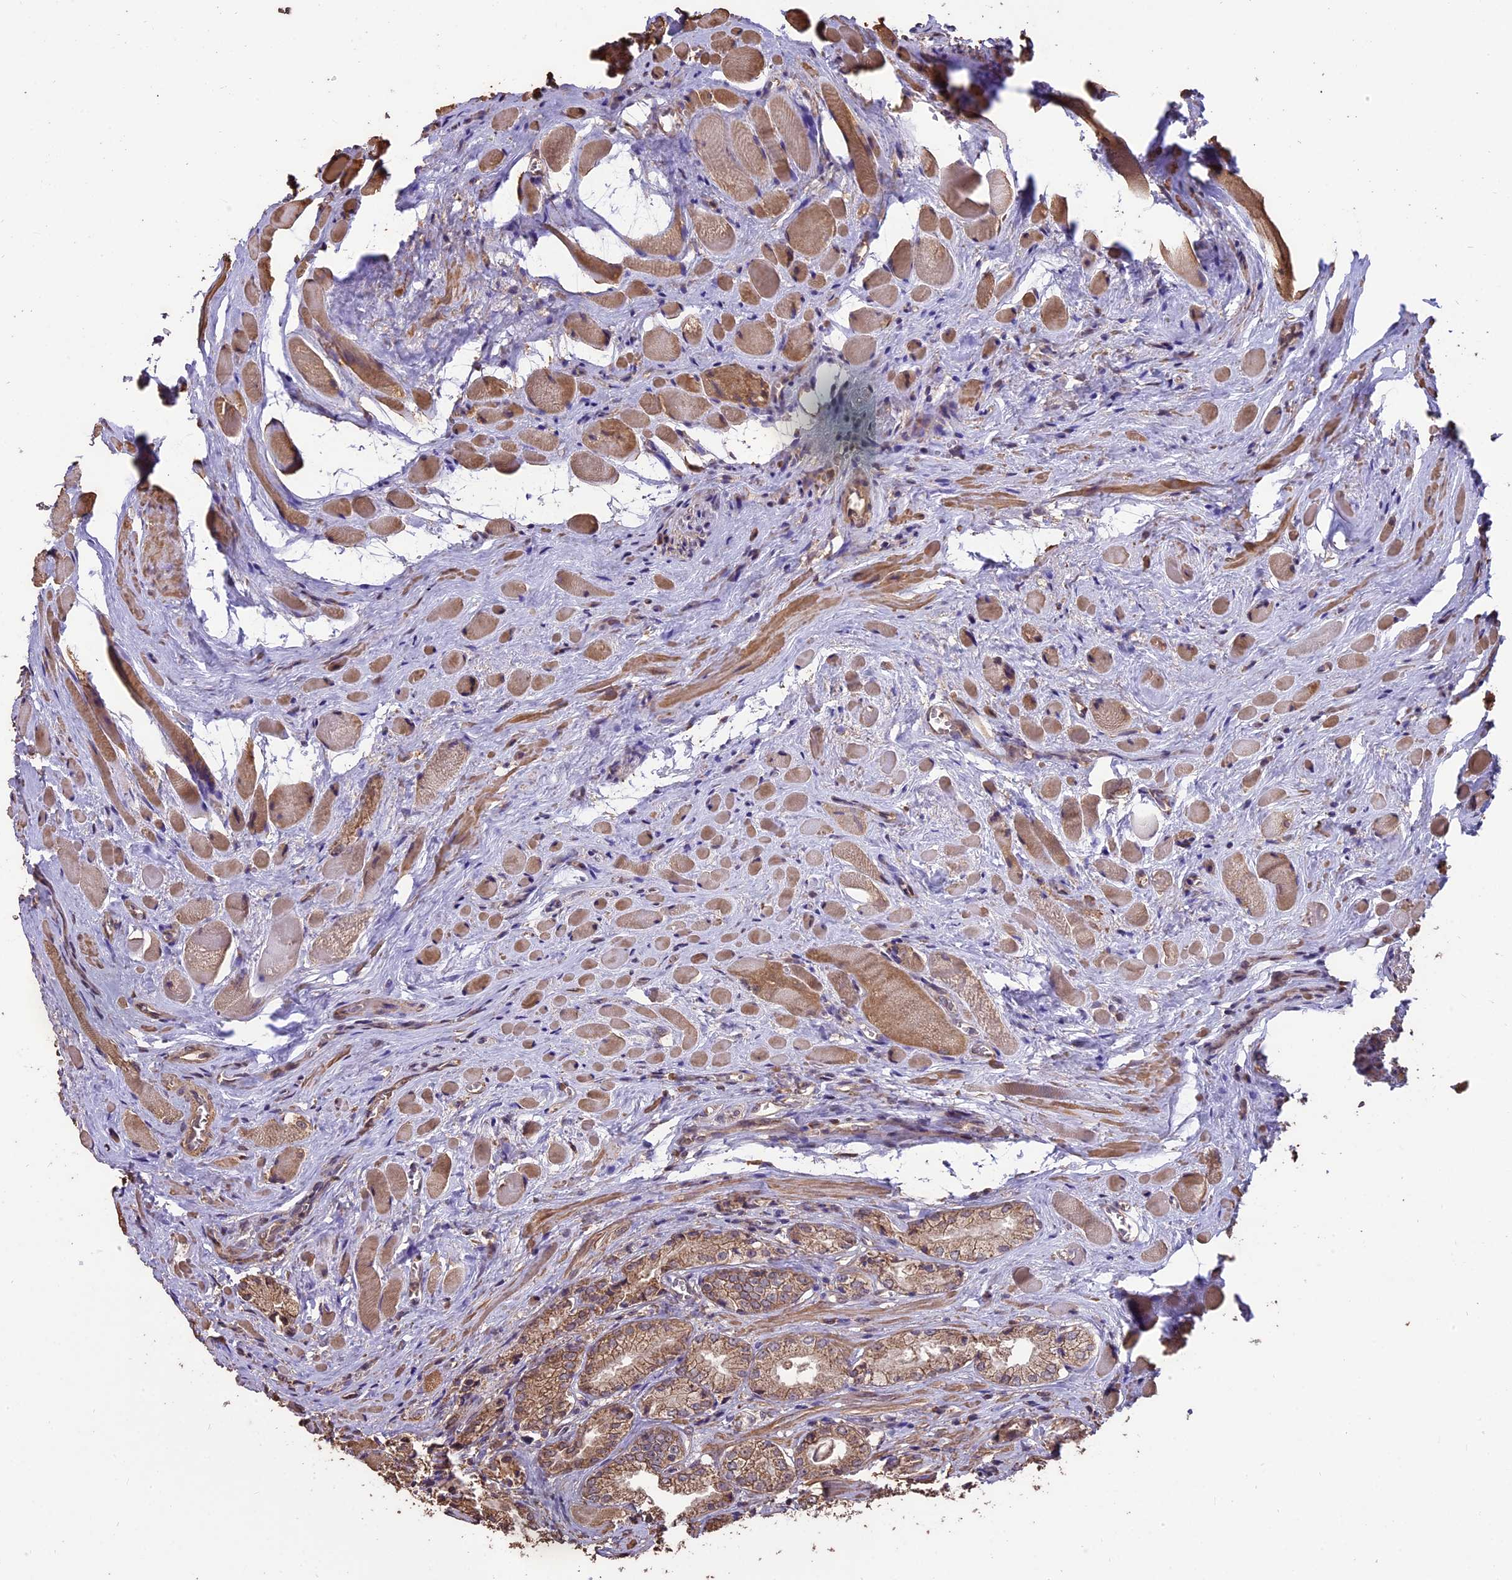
{"staining": {"intensity": "moderate", "quantity": ">75%", "location": "cytoplasmic/membranous"}, "tissue": "prostate cancer", "cell_type": "Tumor cells", "image_type": "cancer", "snomed": [{"axis": "morphology", "description": "Adenocarcinoma, Low grade"}, {"axis": "topography", "description": "Prostate"}], "caption": "This is a histology image of IHC staining of adenocarcinoma (low-grade) (prostate), which shows moderate staining in the cytoplasmic/membranous of tumor cells.", "gene": "PGPEP1L", "patient": {"sex": "male", "age": 60}}